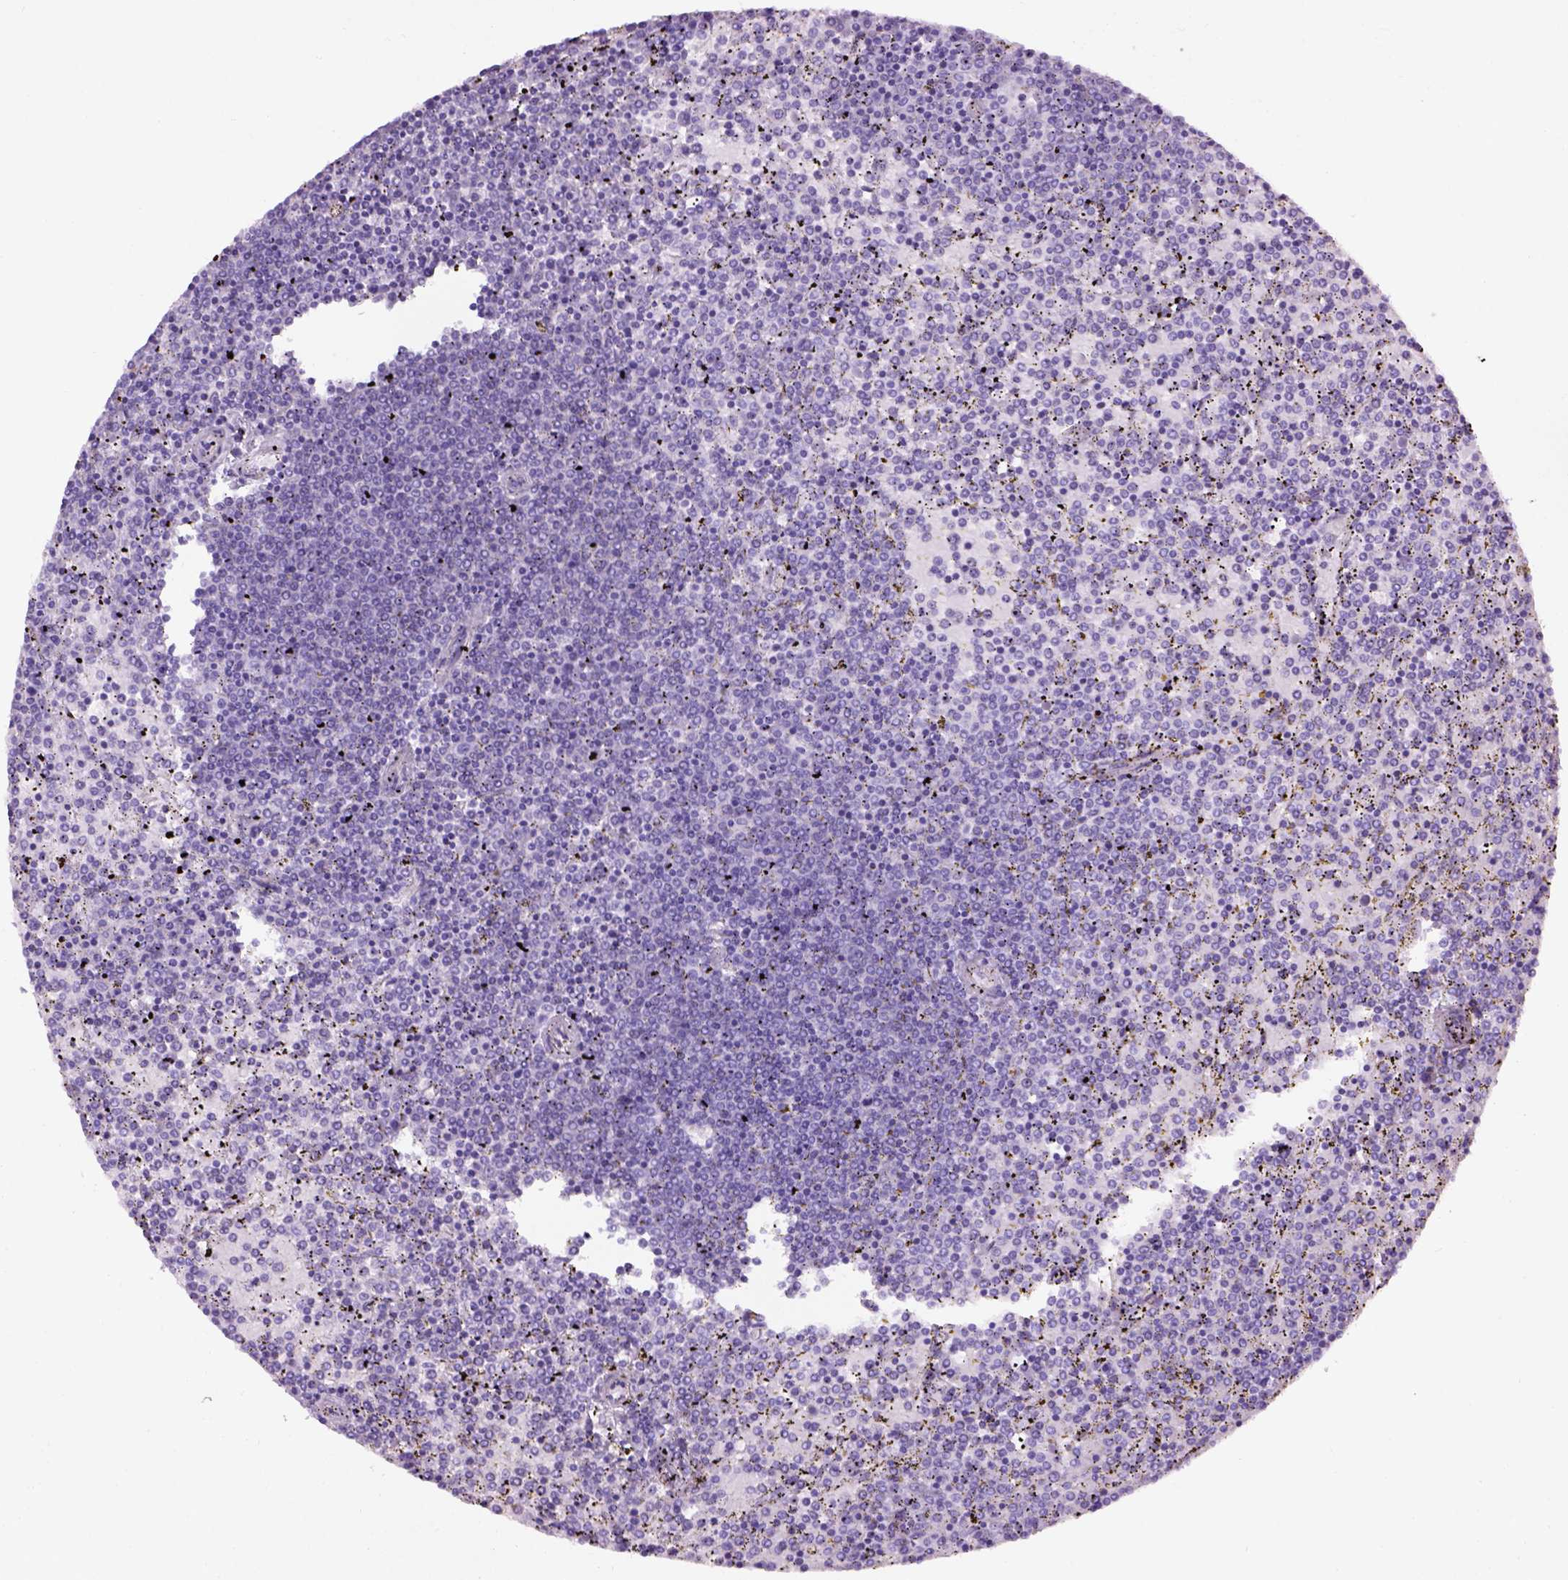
{"staining": {"intensity": "negative", "quantity": "none", "location": "none"}, "tissue": "lymphoma", "cell_type": "Tumor cells", "image_type": "cancer", "snomed": [{"axis": "morphology", "description": "Malignant lymphoma, non-Hodgkin's type, Low grade"}, {"axis": "topography", "description": "Spleen"}], "caption": "Tumor cells show no significant protein expression in malignant lymphoma, non-Hodgkin's type (low-grade).", "gene": "GABRB2", "patient": {"sex": "female", "age": 77}}